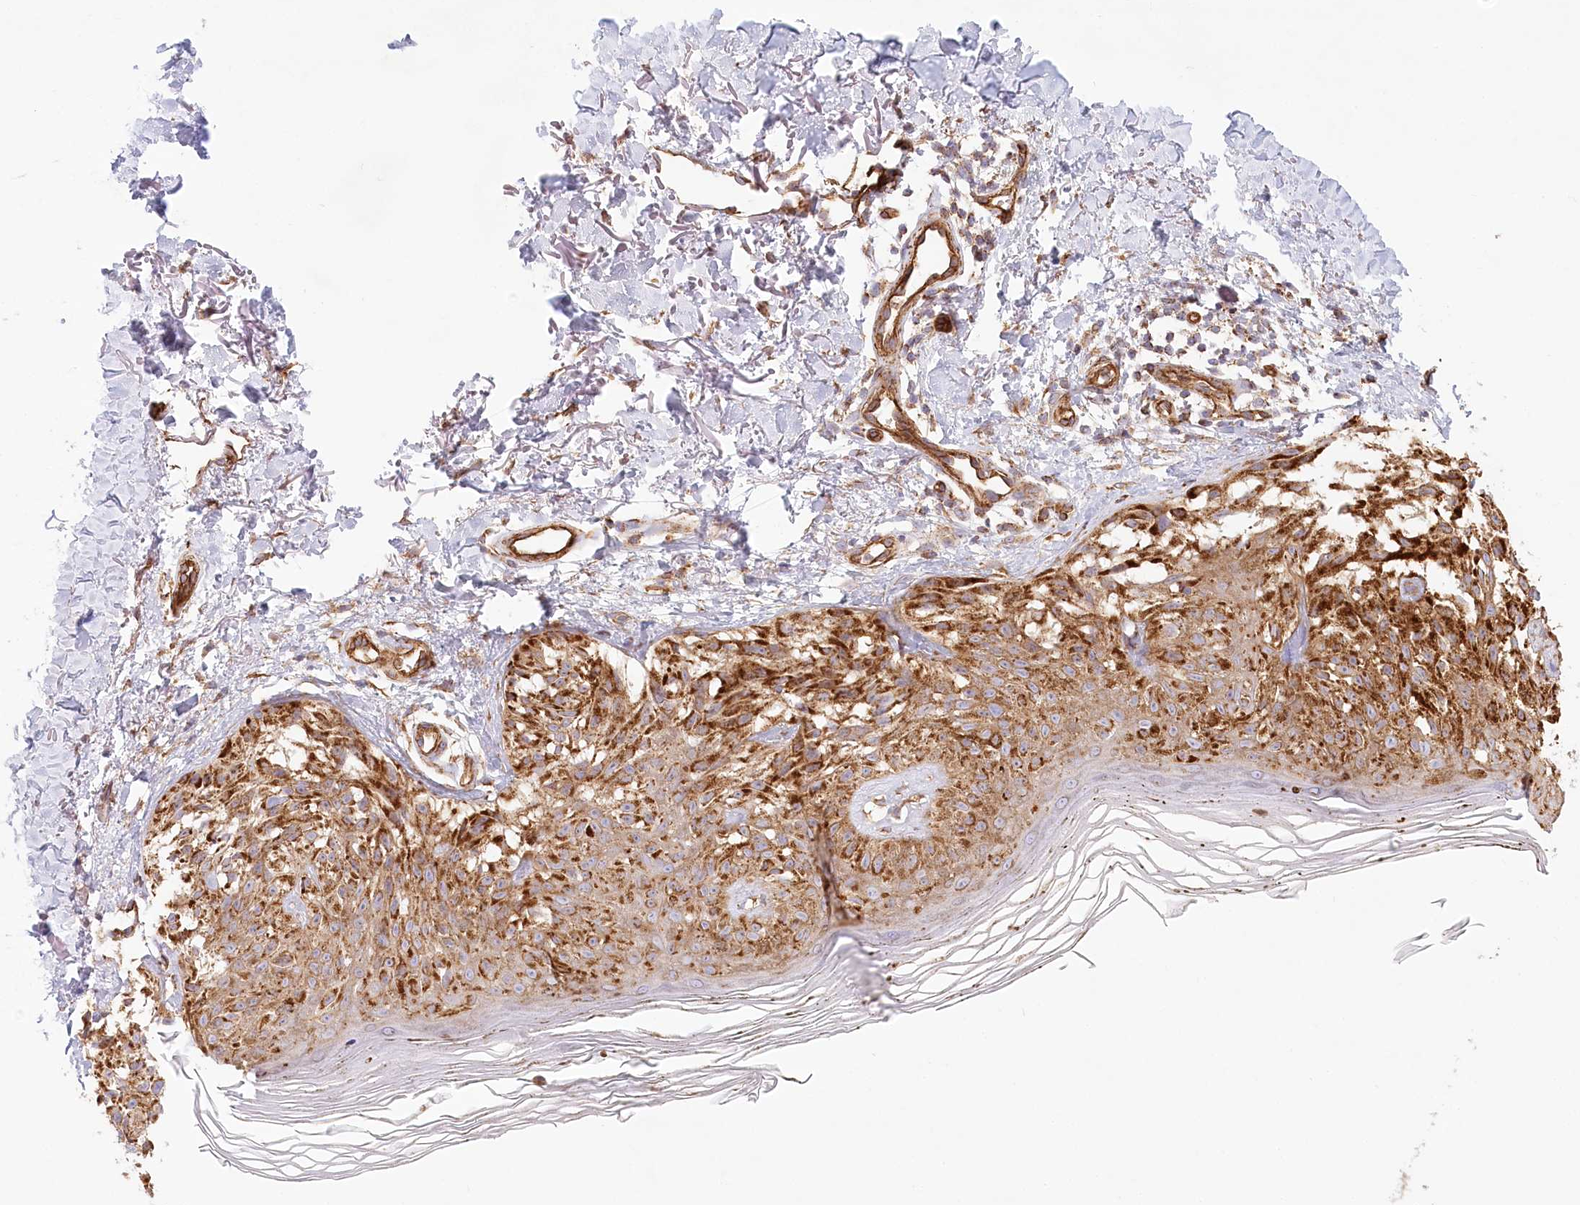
{"staining": {"intensity": "moderate", "quantity": ">75%", "location": "cytoplasmic/membranous"}, "tissue": "melanoma", "cell_type": "Tumor cells", "image_type": "cancer", "snomed": [{"axis": "morphology", "description": "Malignant melanoma, NOS"}, {"axis": "topography", "description": "Skin"}], "caption": "DAB (3,3'-diaminobenzidine) immunohistochemical staining of human melanoma reveals moderate cytoplasmic/membranous protein positivity in approximately >75% of tumor cells. (brown staining indicates protein expression, while blue staining denotes nuclei).", "gene": "UMPS", "patient": {"sex": "female", "age": 50}}